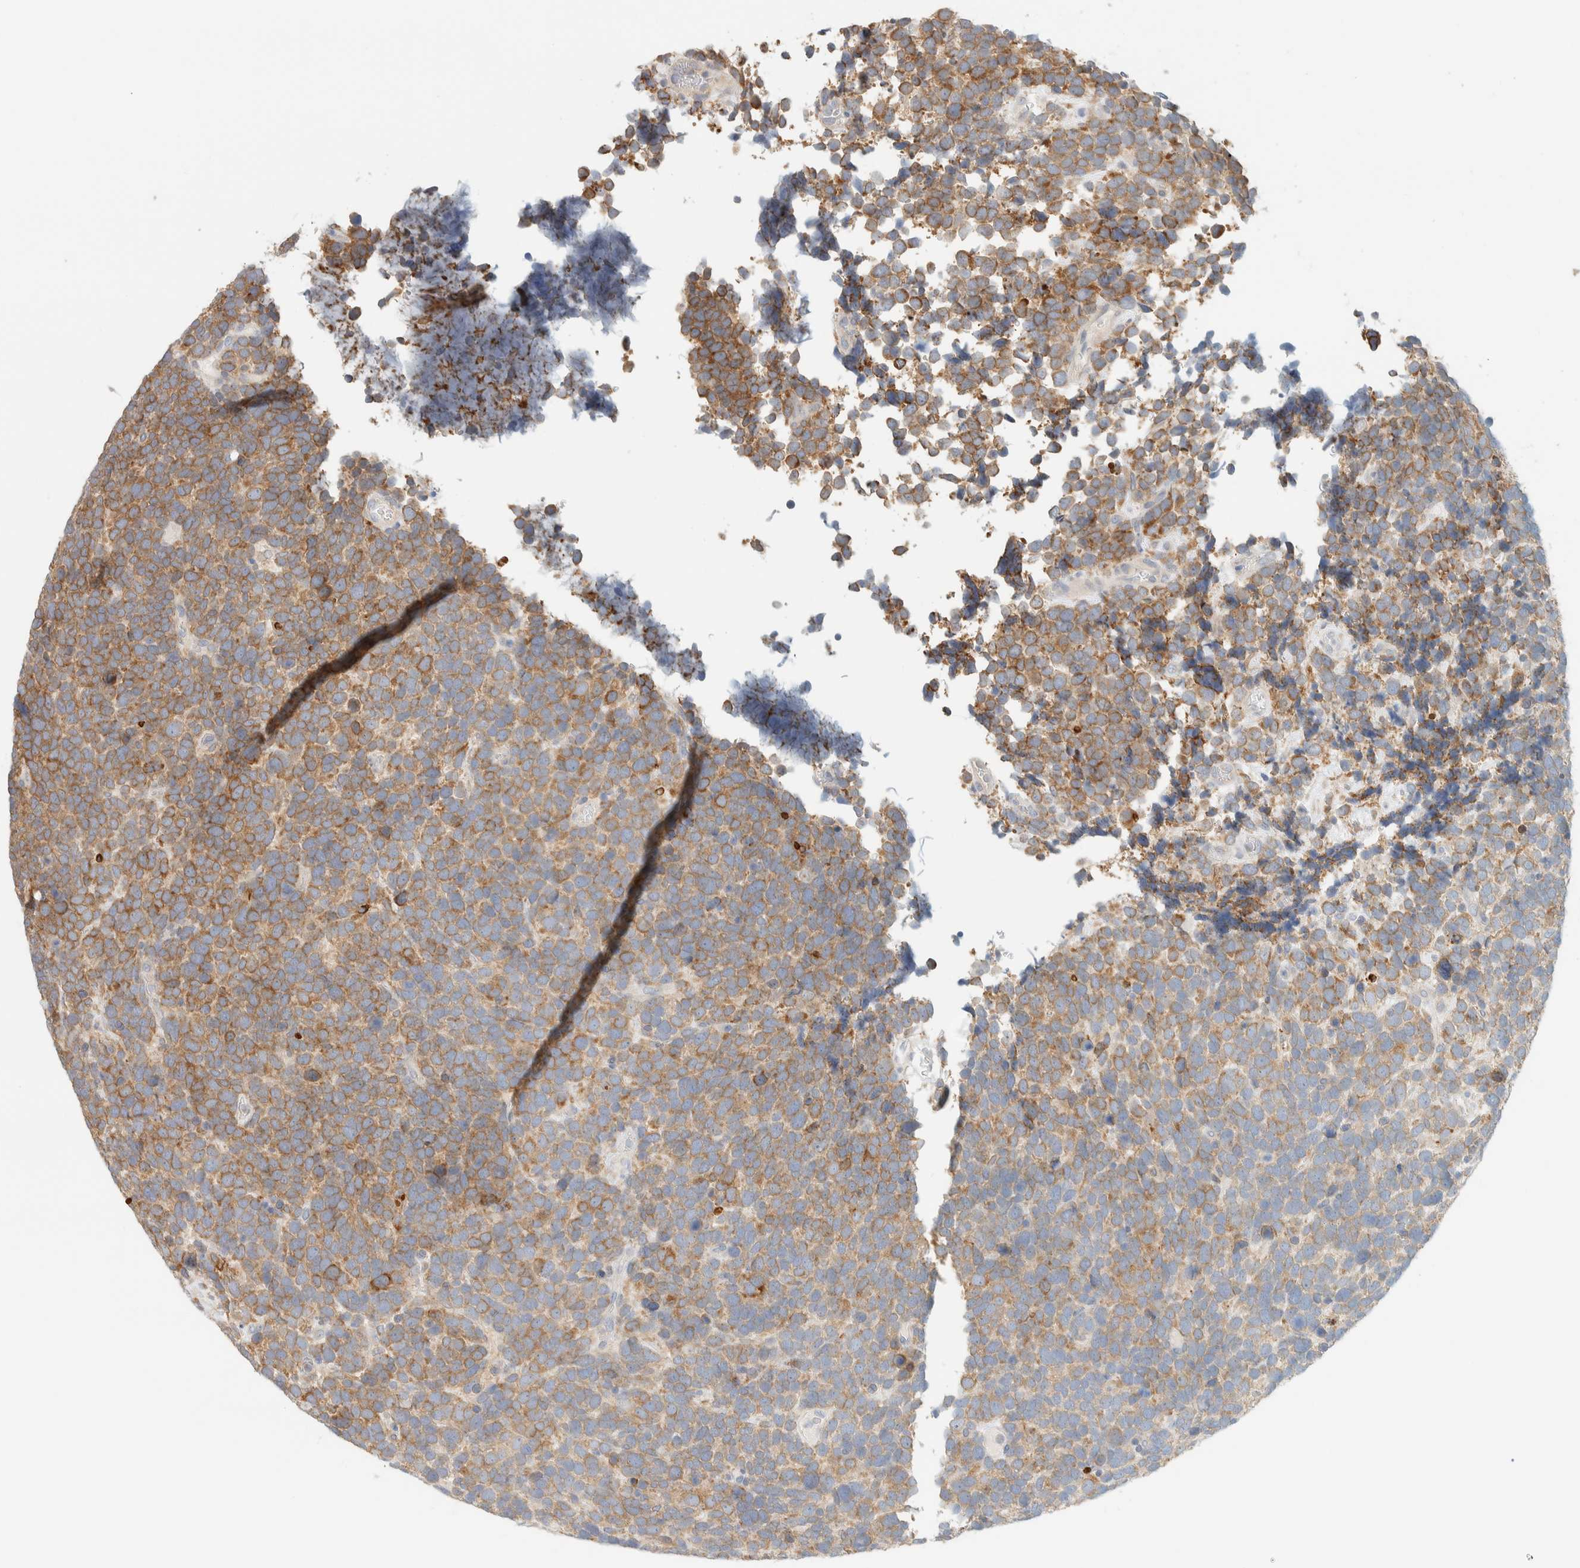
{"staining": {"intensity": "moderate", "quantity": ">75%", "location": "cytoplasmic/membranous"}, "tissue": "urothelial cancer", "cell_type": "Tumor cells", "image_type": "cancer", "snomed": [{"axis": "morphology", "description": "Urothelial carcinoma, High grade"}, {"axis": "topography", "description": "Urinary bladder"}], "caption": "Protein expression analysis of high-grade urothelial carcinoma demonstrates moderate cytoplasmic/membranous staining in about >75% of tumor cells.", "gene": "NT5C", "patient": {"sex": "female", "age": 82}}